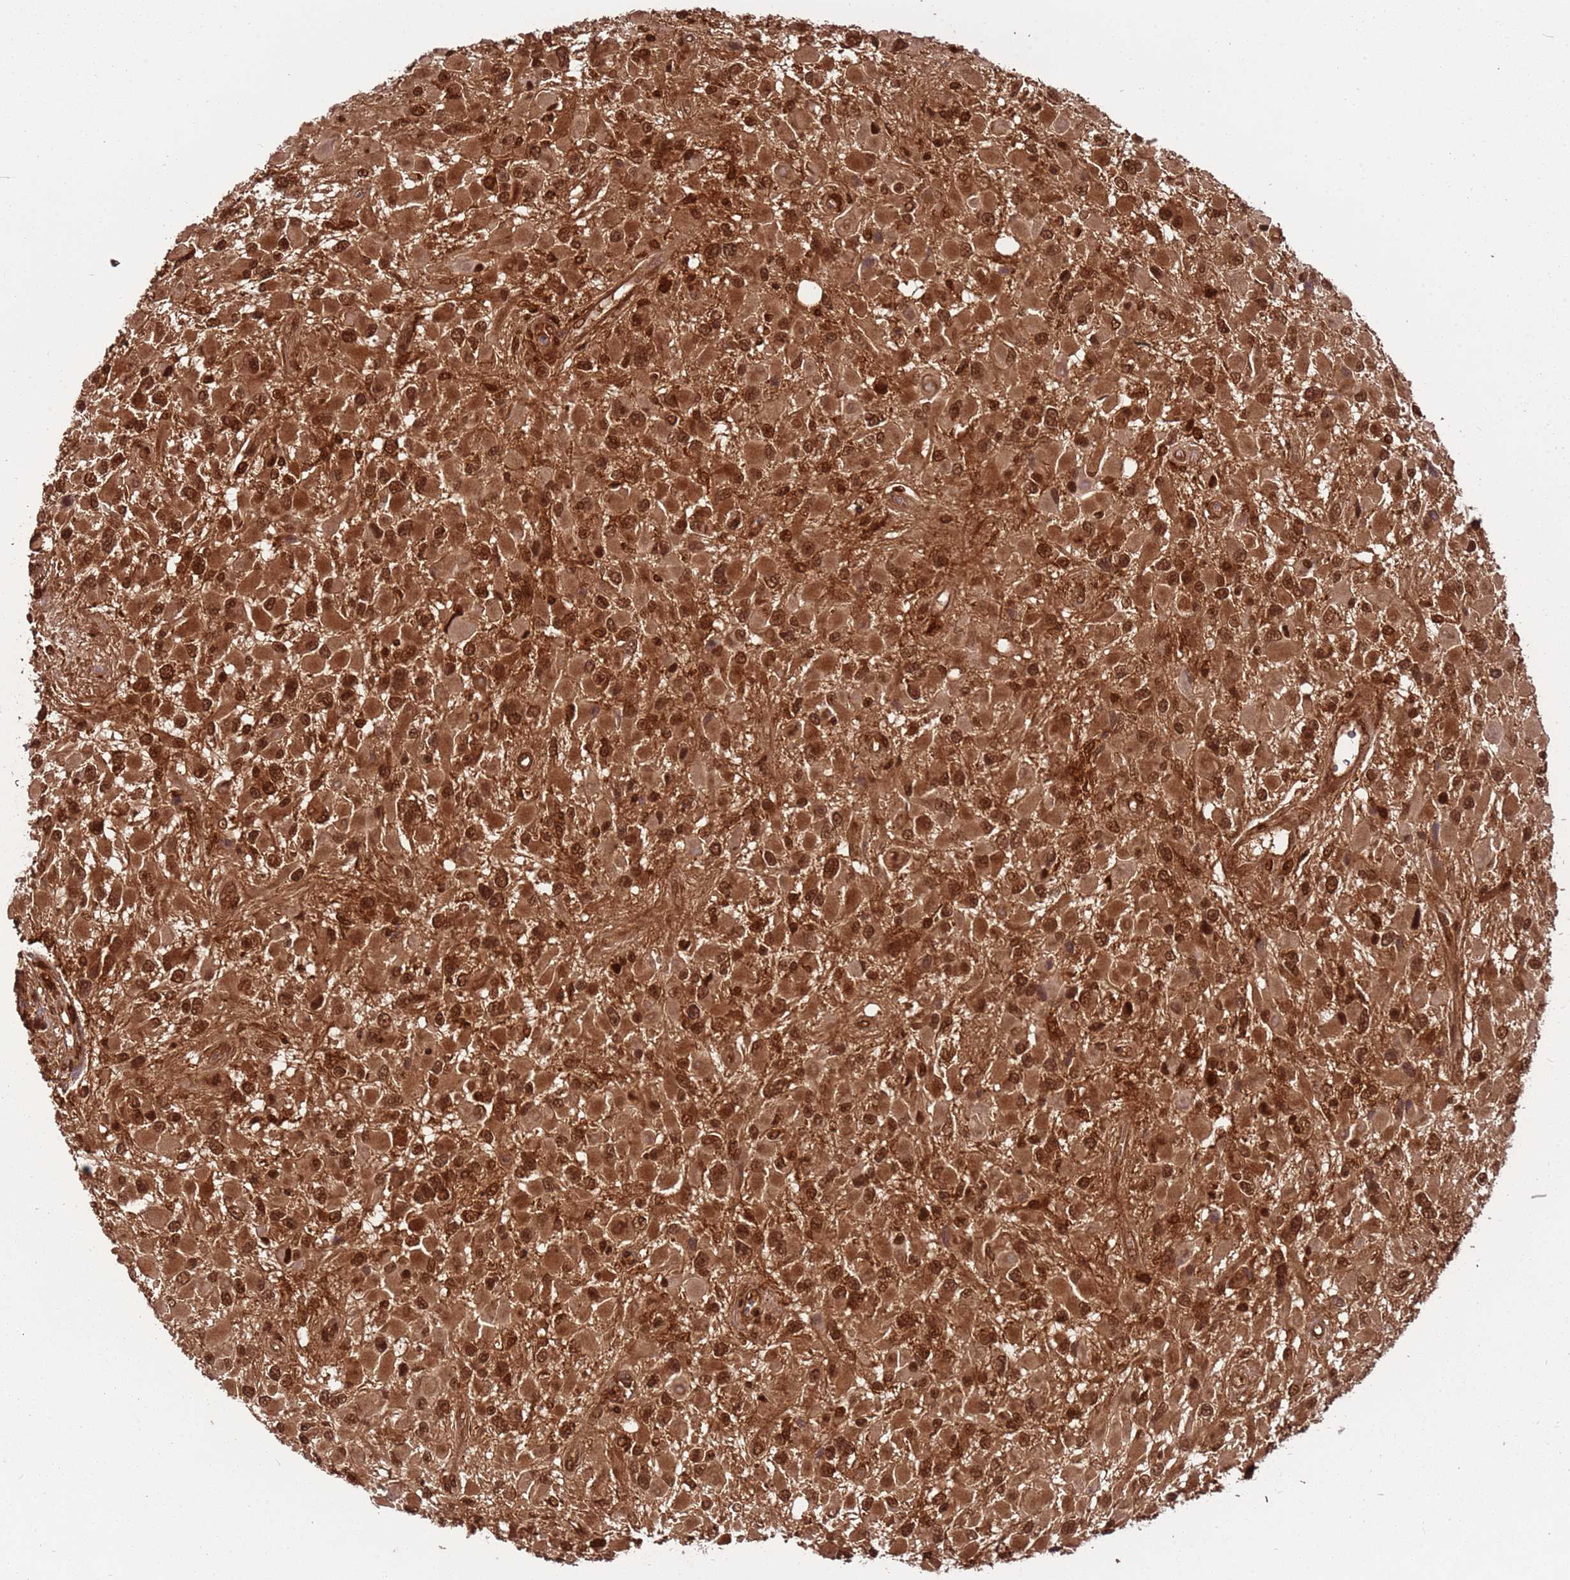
{"staining": {"intensity": "strong", "quantity": ">75%", "location": "cytoplasmic/membranous,nuclear"}, "tissue": "glioma", "cell_type": "Tumor cells", "image_type": "cancer", "snomed": [{"axis": "morphology", "description": "Glioma, malignant, High grade"}, {"axis": "topography", "description": "Brain"}], "caption": "The photomicrograph displays immunohistochemical staining of glioma. There is strong cytoplasmic/membranous and nuclear staining is appreciated in approximately >75% of tumor cells. Nuclei are stained in blue.", "gene": "PGLS", "patient": {"sex": "male", "age": 53}}